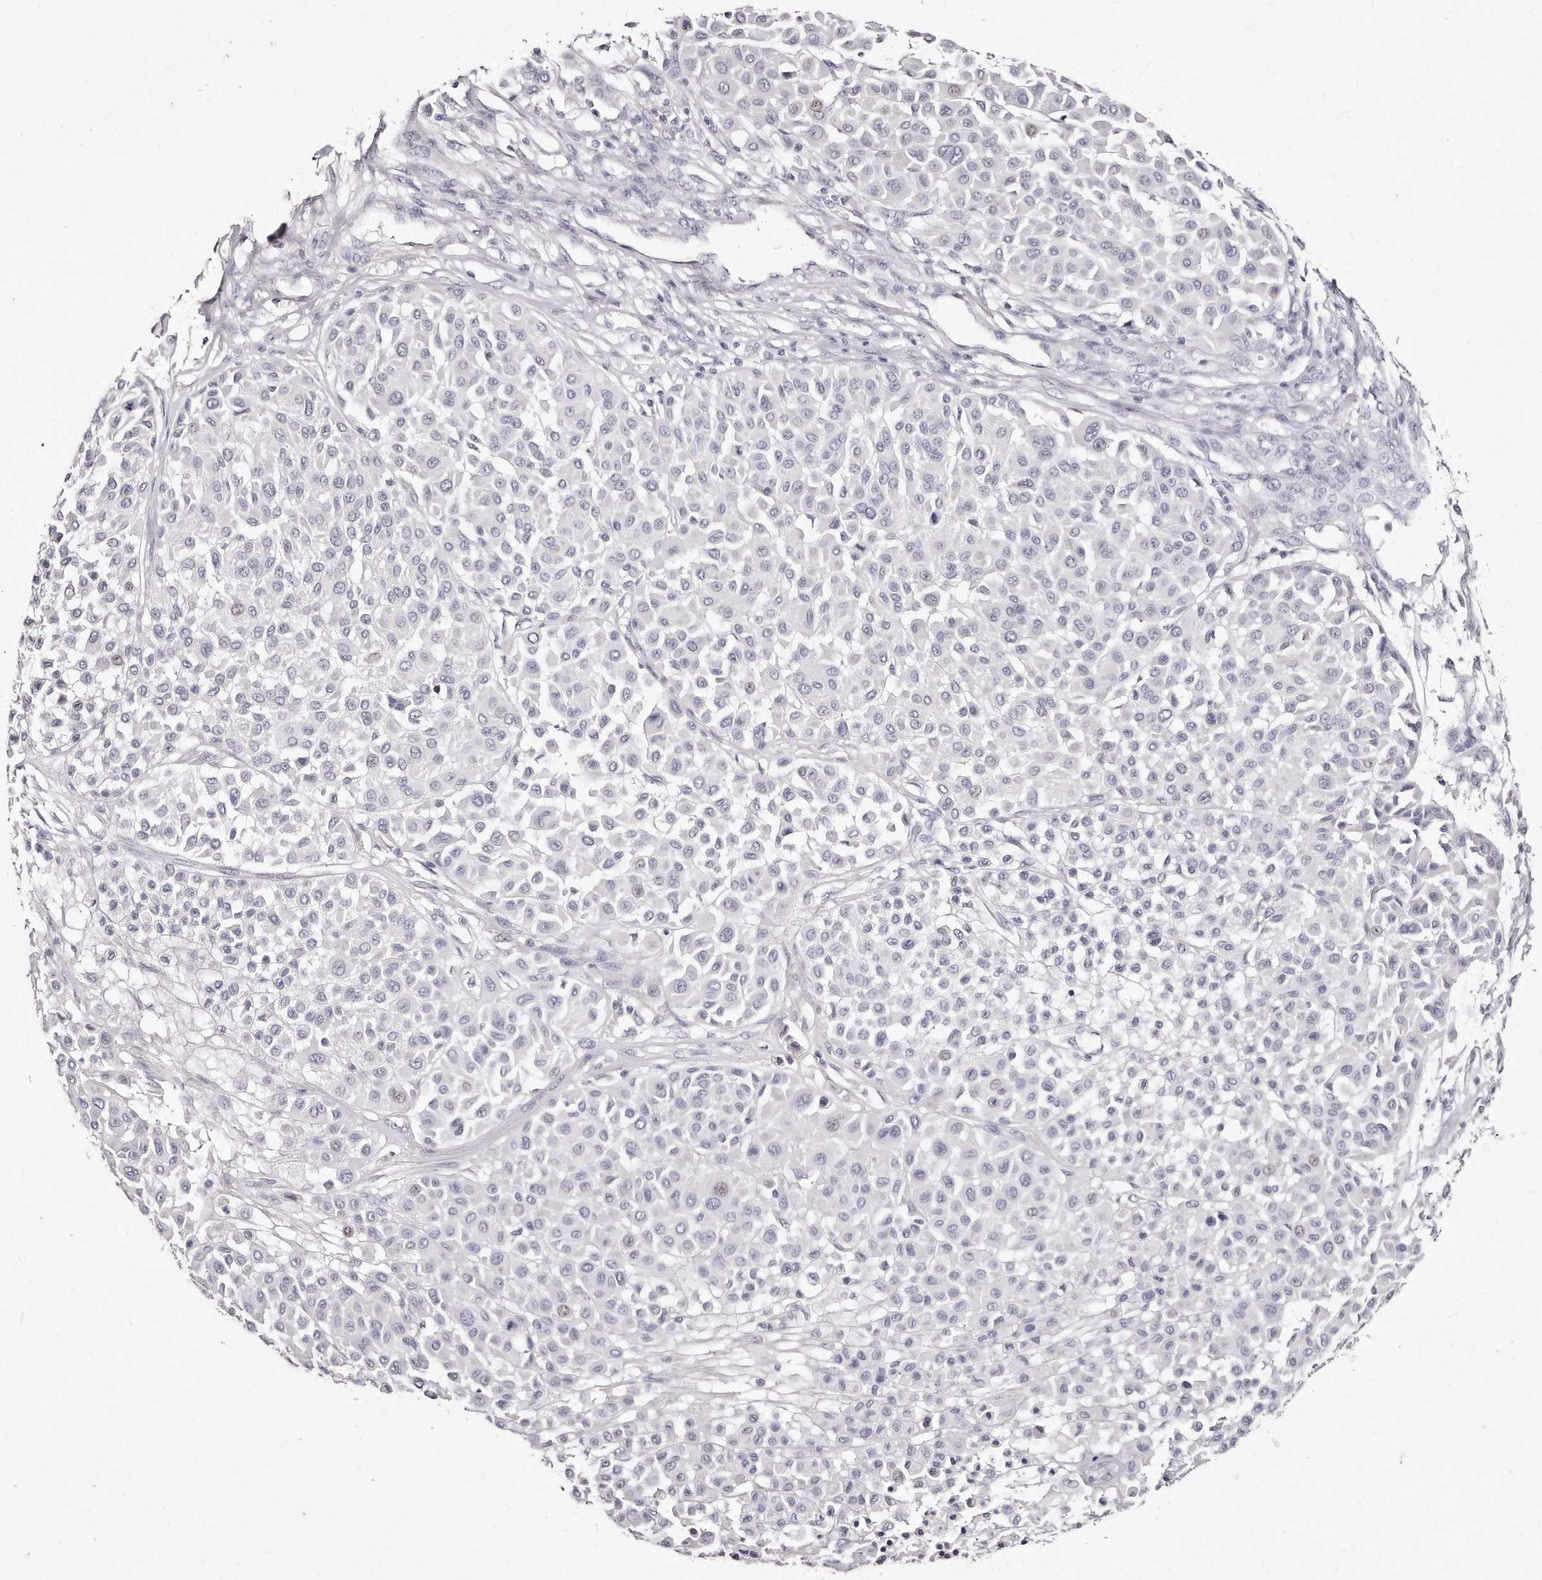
{"staining": {"intensity": "negative", "quantity": "none", "location": "none"}, "tissue": "melanoma", "cell_type": "Tumor cells", "image_type": "cancer", "snomed": [{"axis": "morphology", "description": "Malignant melanoma, Metastatic site"}, {"axis": "topography", "description": "Soft tissue"}], "caption": "Malignant melanoma (metastatic site) was stained to show a protein in brown. There is no significant positivity in tumor cells.", "gene": "GDA", "patient": {"sex": "male", "age": 41}}